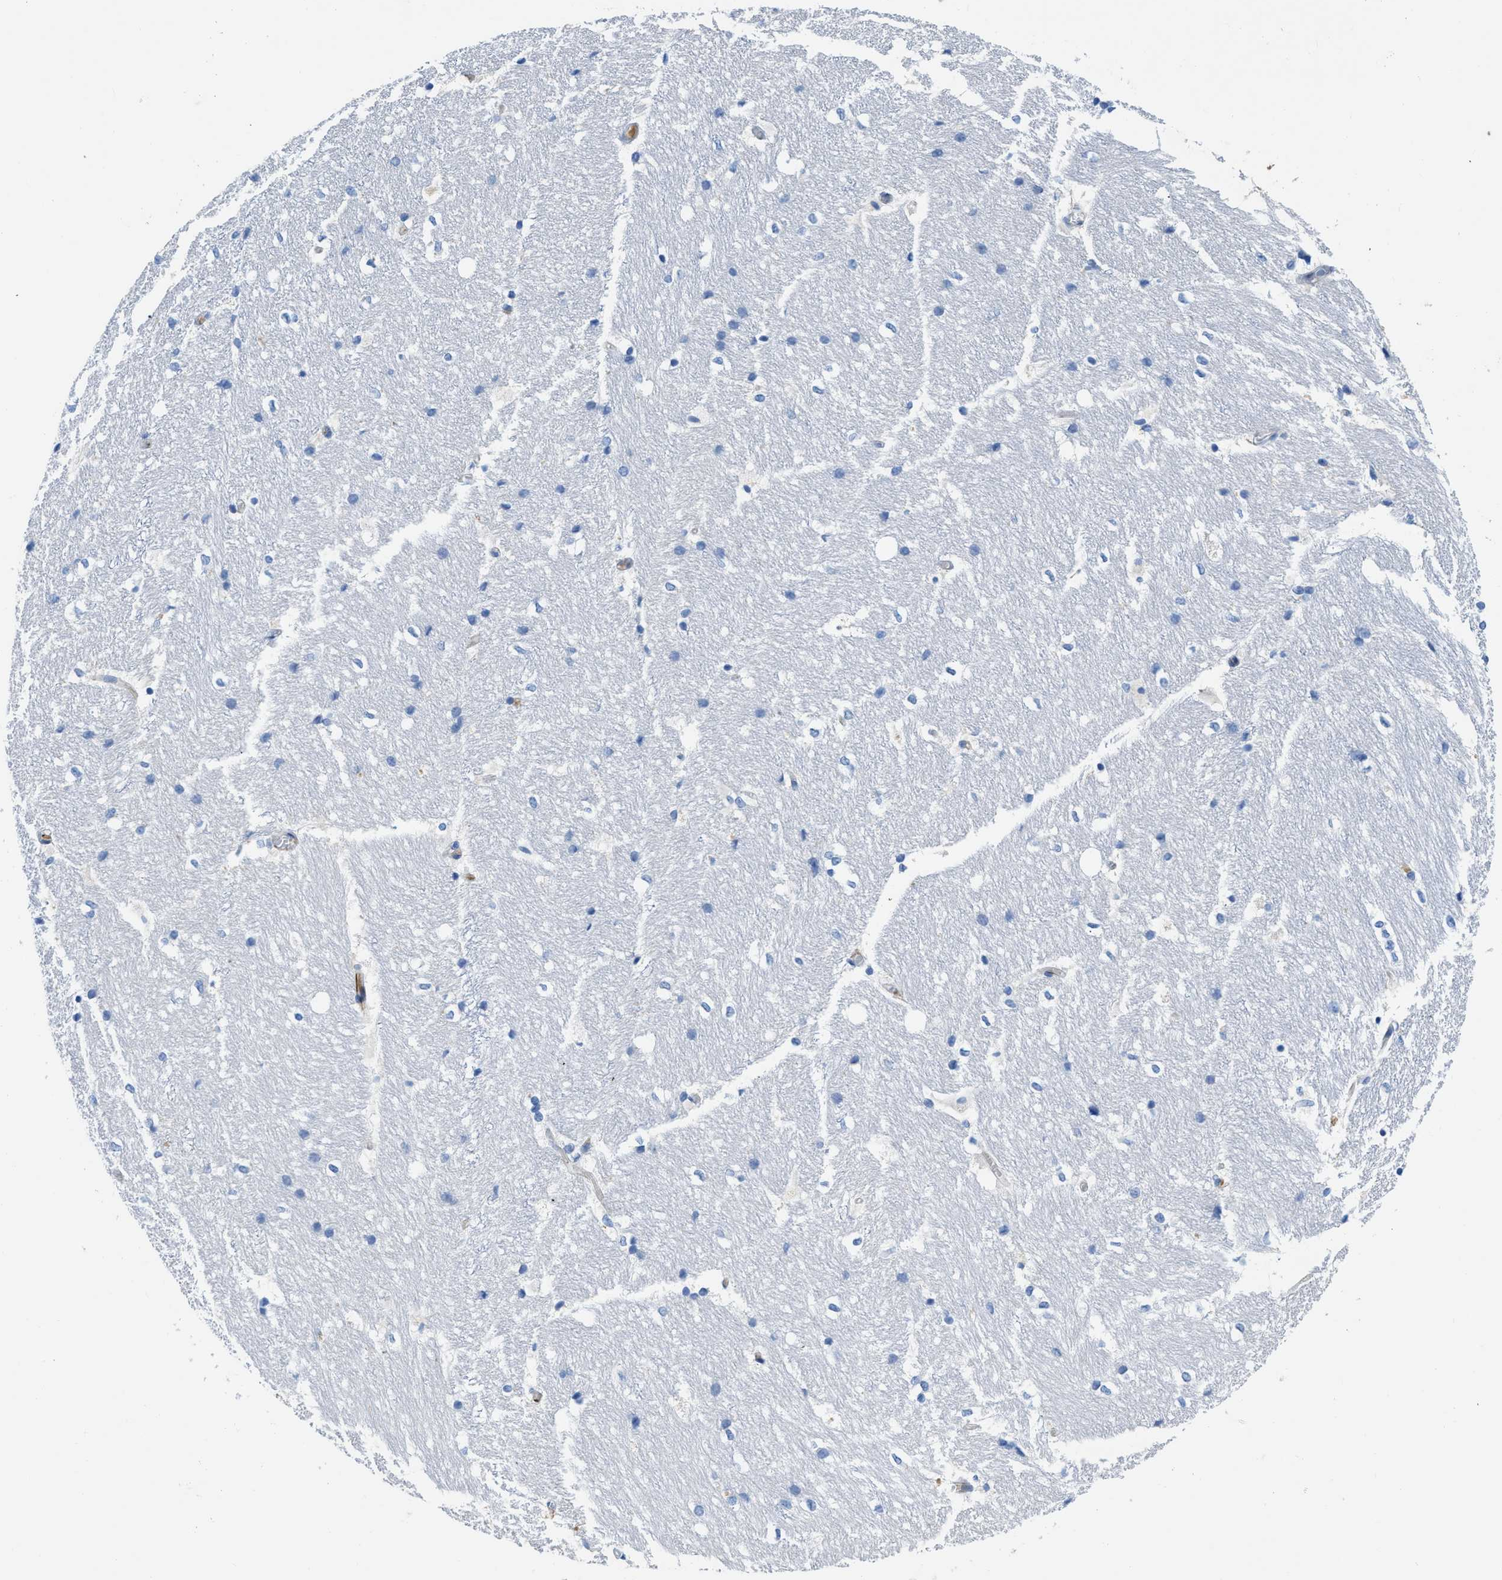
{"staining": {"intensity": "negative", "quantity": "none", "location": "none"}, "tissue": "hippocampus", "cell_type": "Glial cells", "image_type": "normal", "snomed": [{"axis": "morphology", "description": "Normal tissue, NOS"}, {"axis": "topography", "description": "Hippocampus"}], "caption": "A high-resolution photomicrograph shows IHC staining of benign hippocampus, which demonstrates no significant expression in glial cells. (DAB IHC visualized using brightfield microscopy, high magnification).", "gene": "XCR1", "patient": {"sex": "female", "age": 19}}